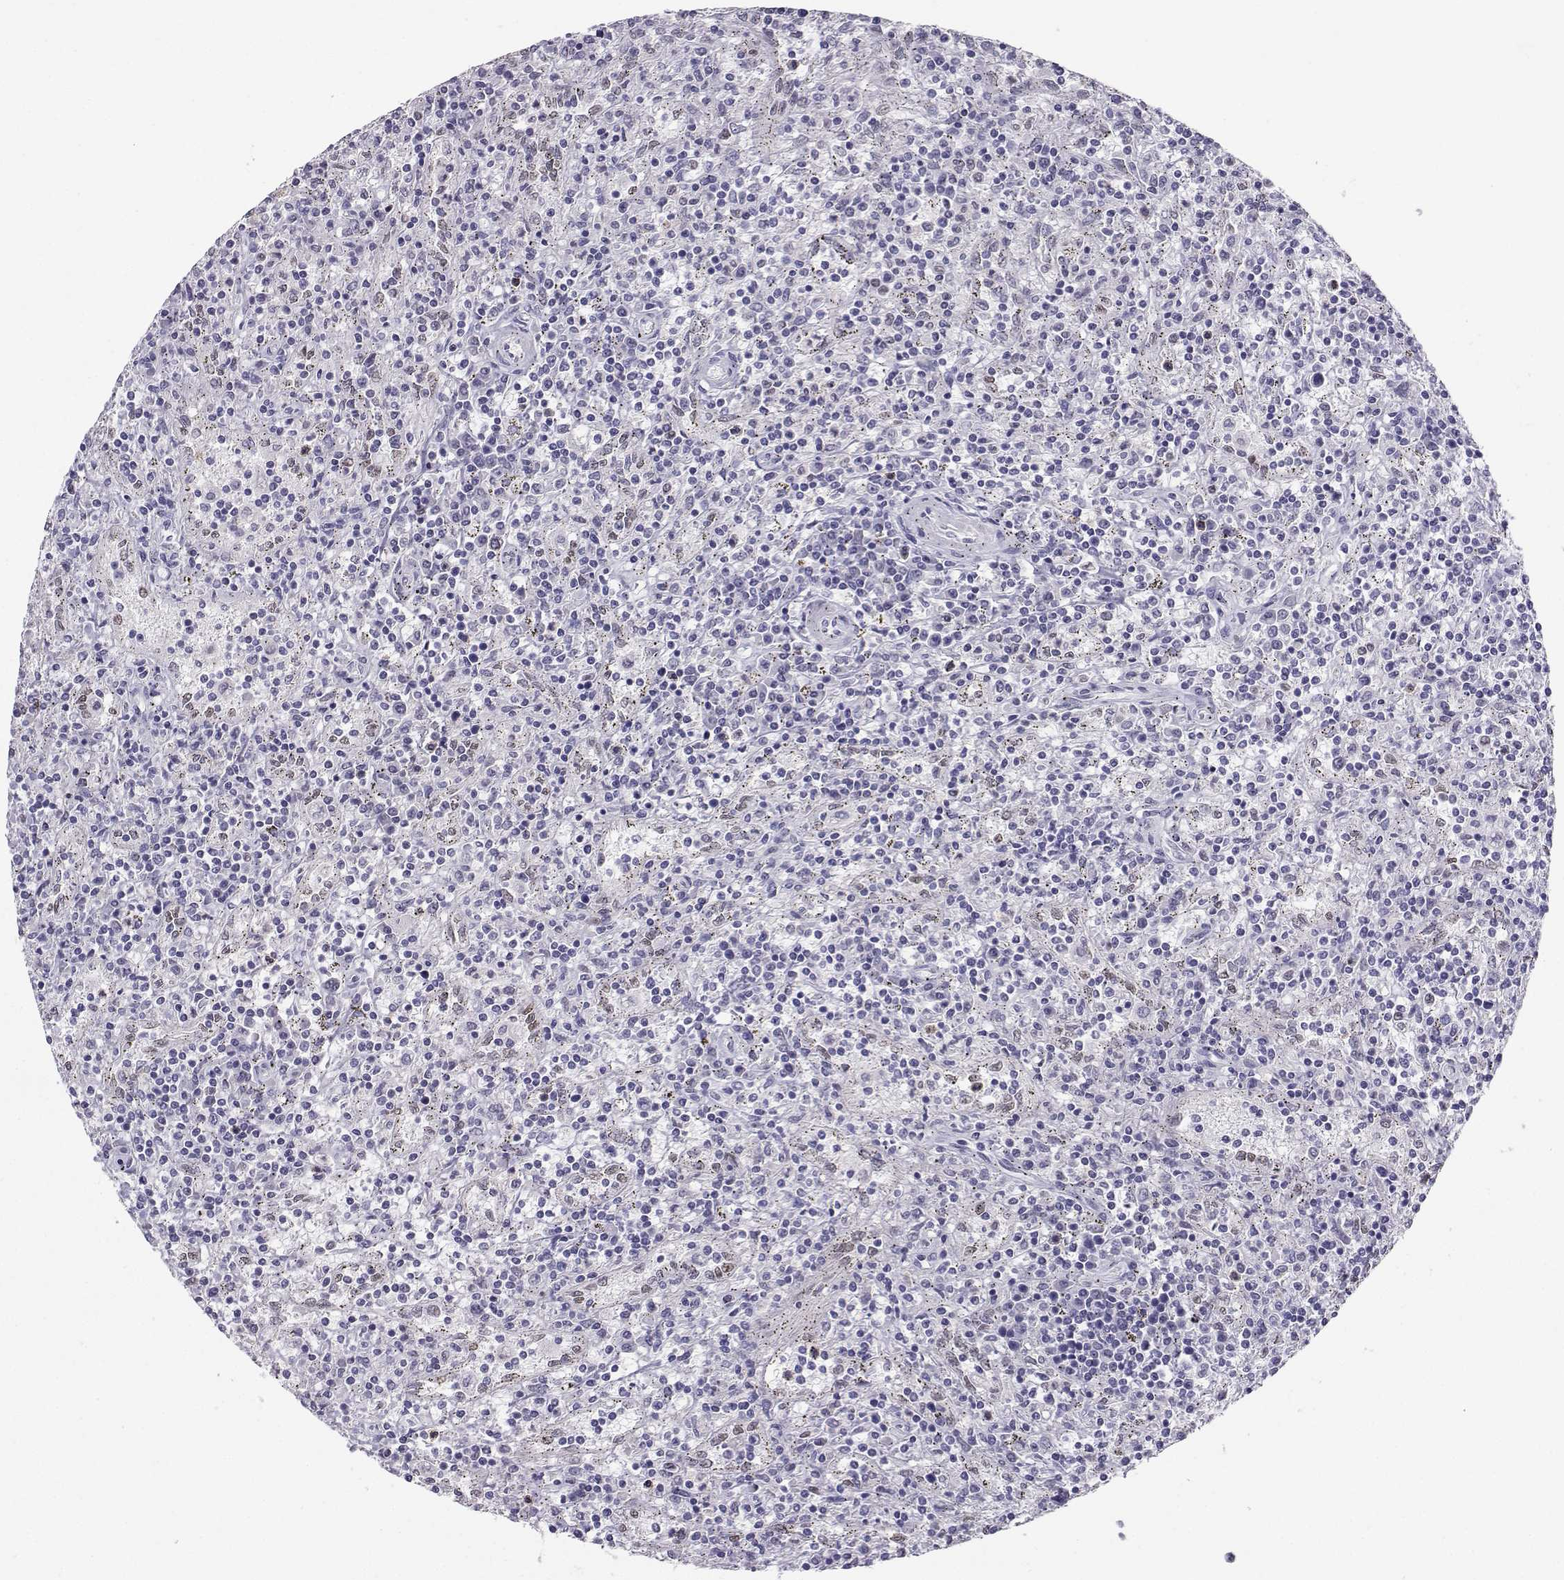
{"staining": {"intensity": "negative", "quantity": "none", "location": "none"}, "tissue": "lymphoma", "cell_type": "Tumor cells", "image_type": "cancer", "snomed": [{"axis": "morphology", "description": "Malignant lymphoma, non-Hodgkin's type, Low grade"}, {"axis": "topography", "description": "Spleen"}], "caption": "IHC histopathology image of neoplastic tissue: human lymphoma stained with DAB (3,3'-diaminobenzidine) exhibits no significant protein staining in tumor cells.", "gene": "TEDC2", "patient": {"sex": "male", "age": 62}}